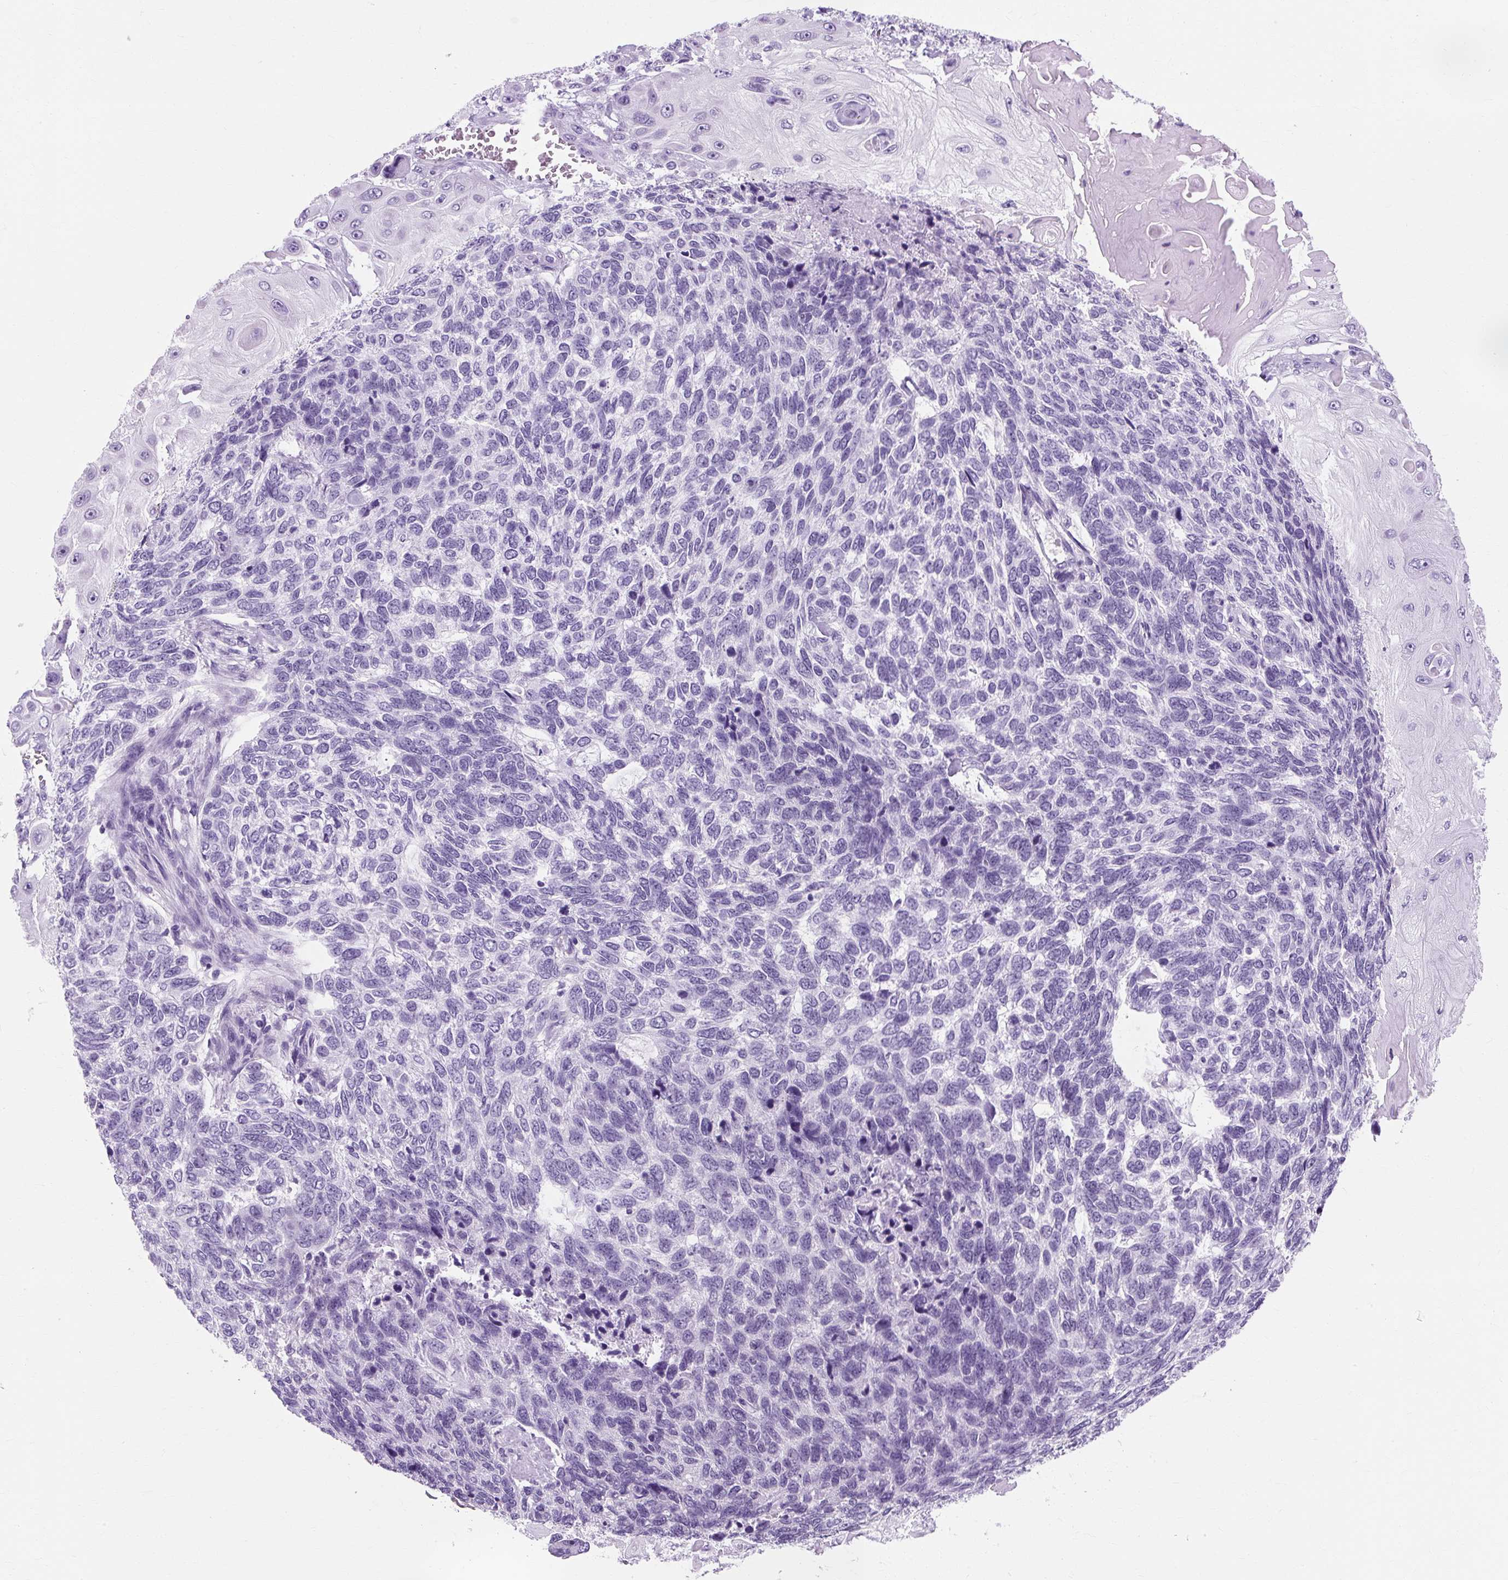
{"staining": {"intensity": "negative", "quantity": "none", "location": "none"}, "tissue": "skin cancer", "cell_type": "Tumor cells", "image_type": "cancer", "snomed": [{"axis": "morphology", "description": "Basal cell carcinoma"}, {"axis": "topography", "description": "Skin"}], "caption": "This is an IHC micrograph of human skin basal cell carcinoma. There is no expression in tumor cells.", "gene": "RYBP", "patient": {"sex": "female", "age": 65}}